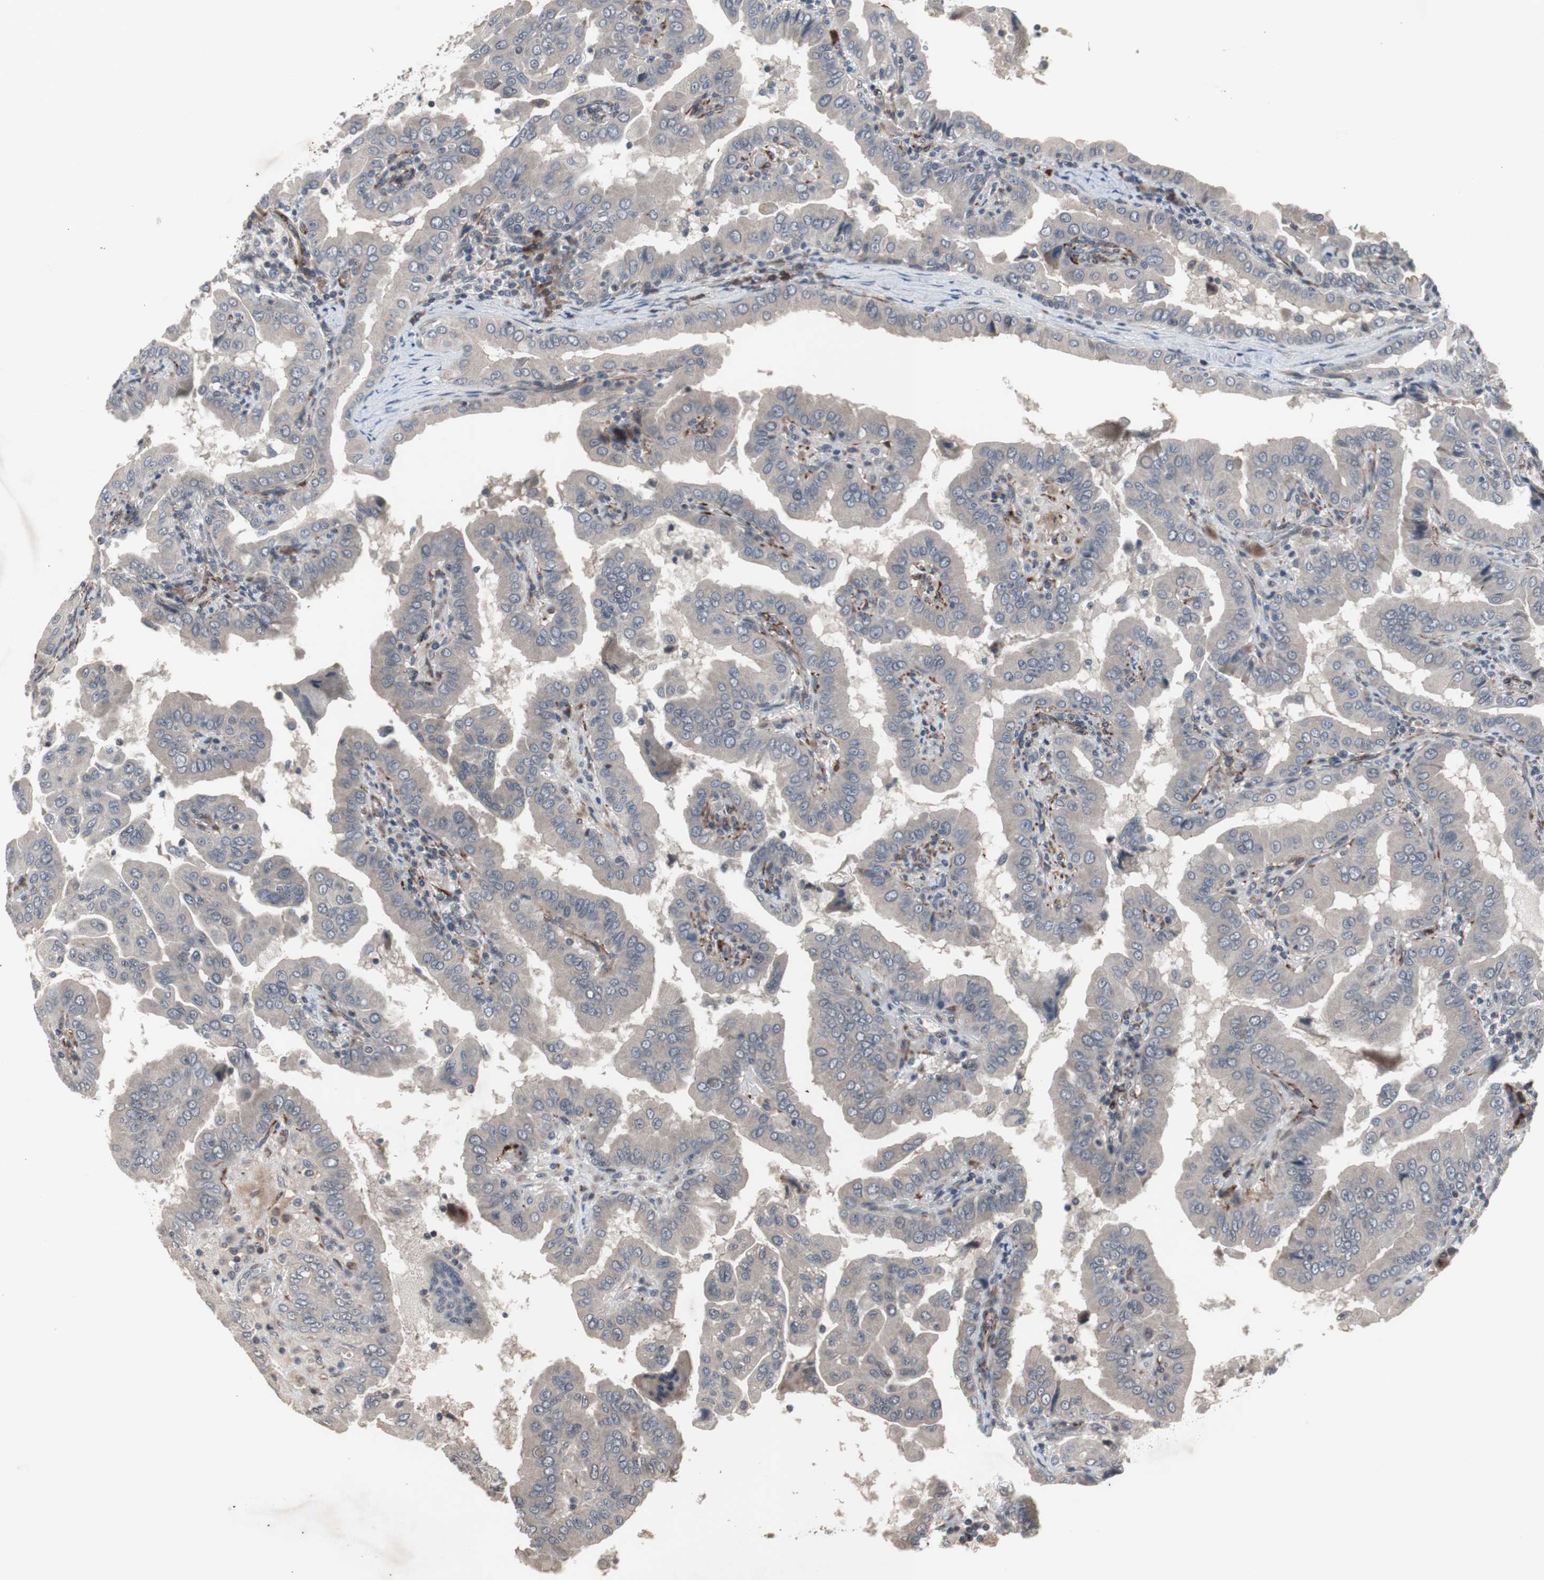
{"staining": {"intensity": "weak", "quantity": ">75%", "location": "cytoplasmic/membranous"}, "tissue": "thyroid cancer", "cell_type": "Tumor cells", "image_type": "cancer", "snomed": [{"axis": "morphology", "description": "Papillary adenocarcinoma, NOS"}, {"axis": "topography", "description": "Thyroid gland"}], "caption": "Protein expression analysis of thyroid cancer demonstrates weak cytoplasmic/membranous positivity in approximately >75% of tumor cells.", "gene": "CRADD", "patient": {"sex": "male", "age": 33}}